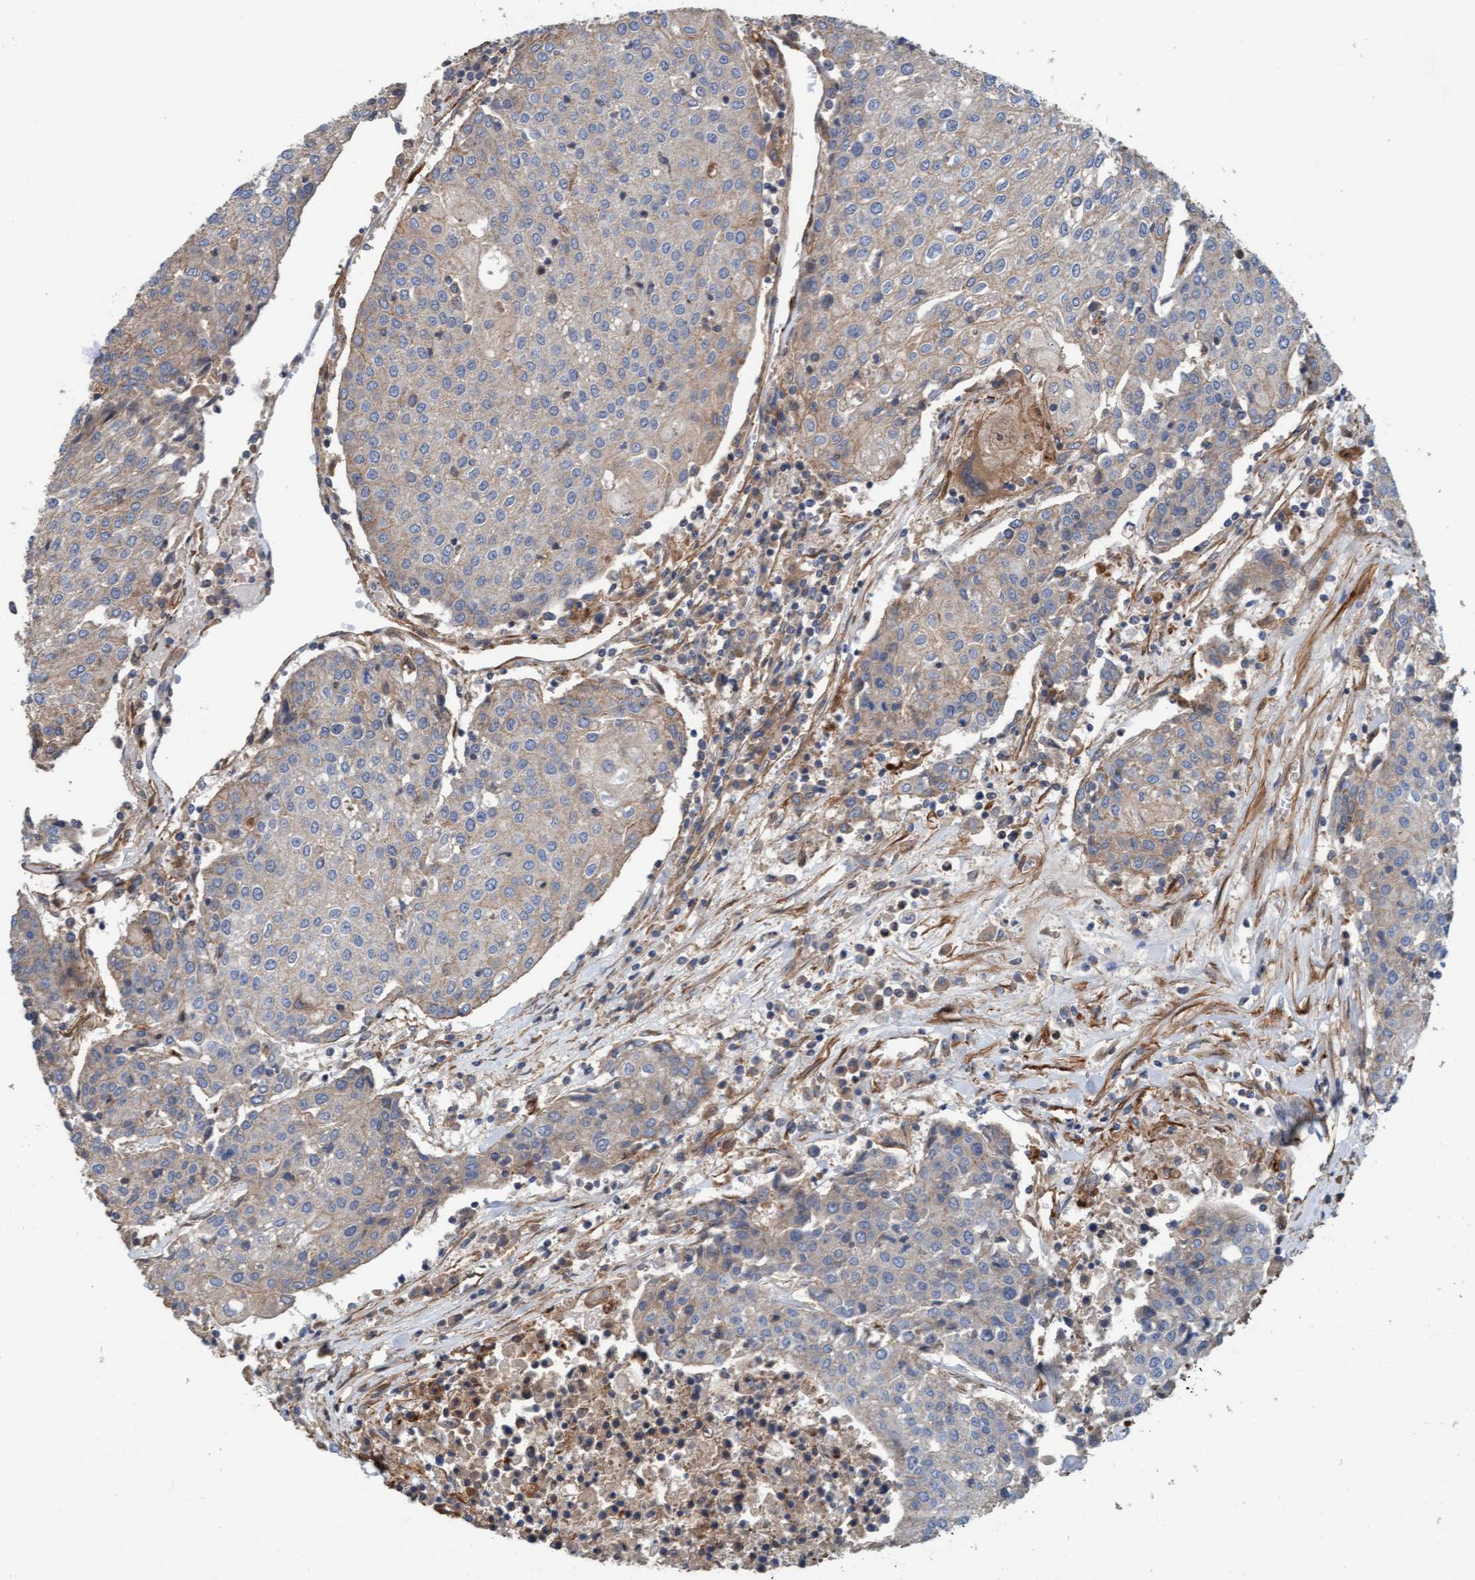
{"staining": {"intensity": "weak", "quantity": "<25%", "location": "cytoplasmic/membranous"}, "tissue": "urothelial cancer", "cell_type": "Tumor cells", "image_type": "cancer", "snomed": [{"axis": "morphology", "description": "Urothelial carcinoma, High grade"}, {"axis": "topography", "description": "Urinary bladder"}], "caption": "Immunohistochemistry image of neoplastic tissue: urothelial cancer stained with DAB (3,3'-diaminobenzidine) shows no significant protein staining in tumor cells.", "gene": "STXBP4", "patient": {"sex": "female", "age": 85}}